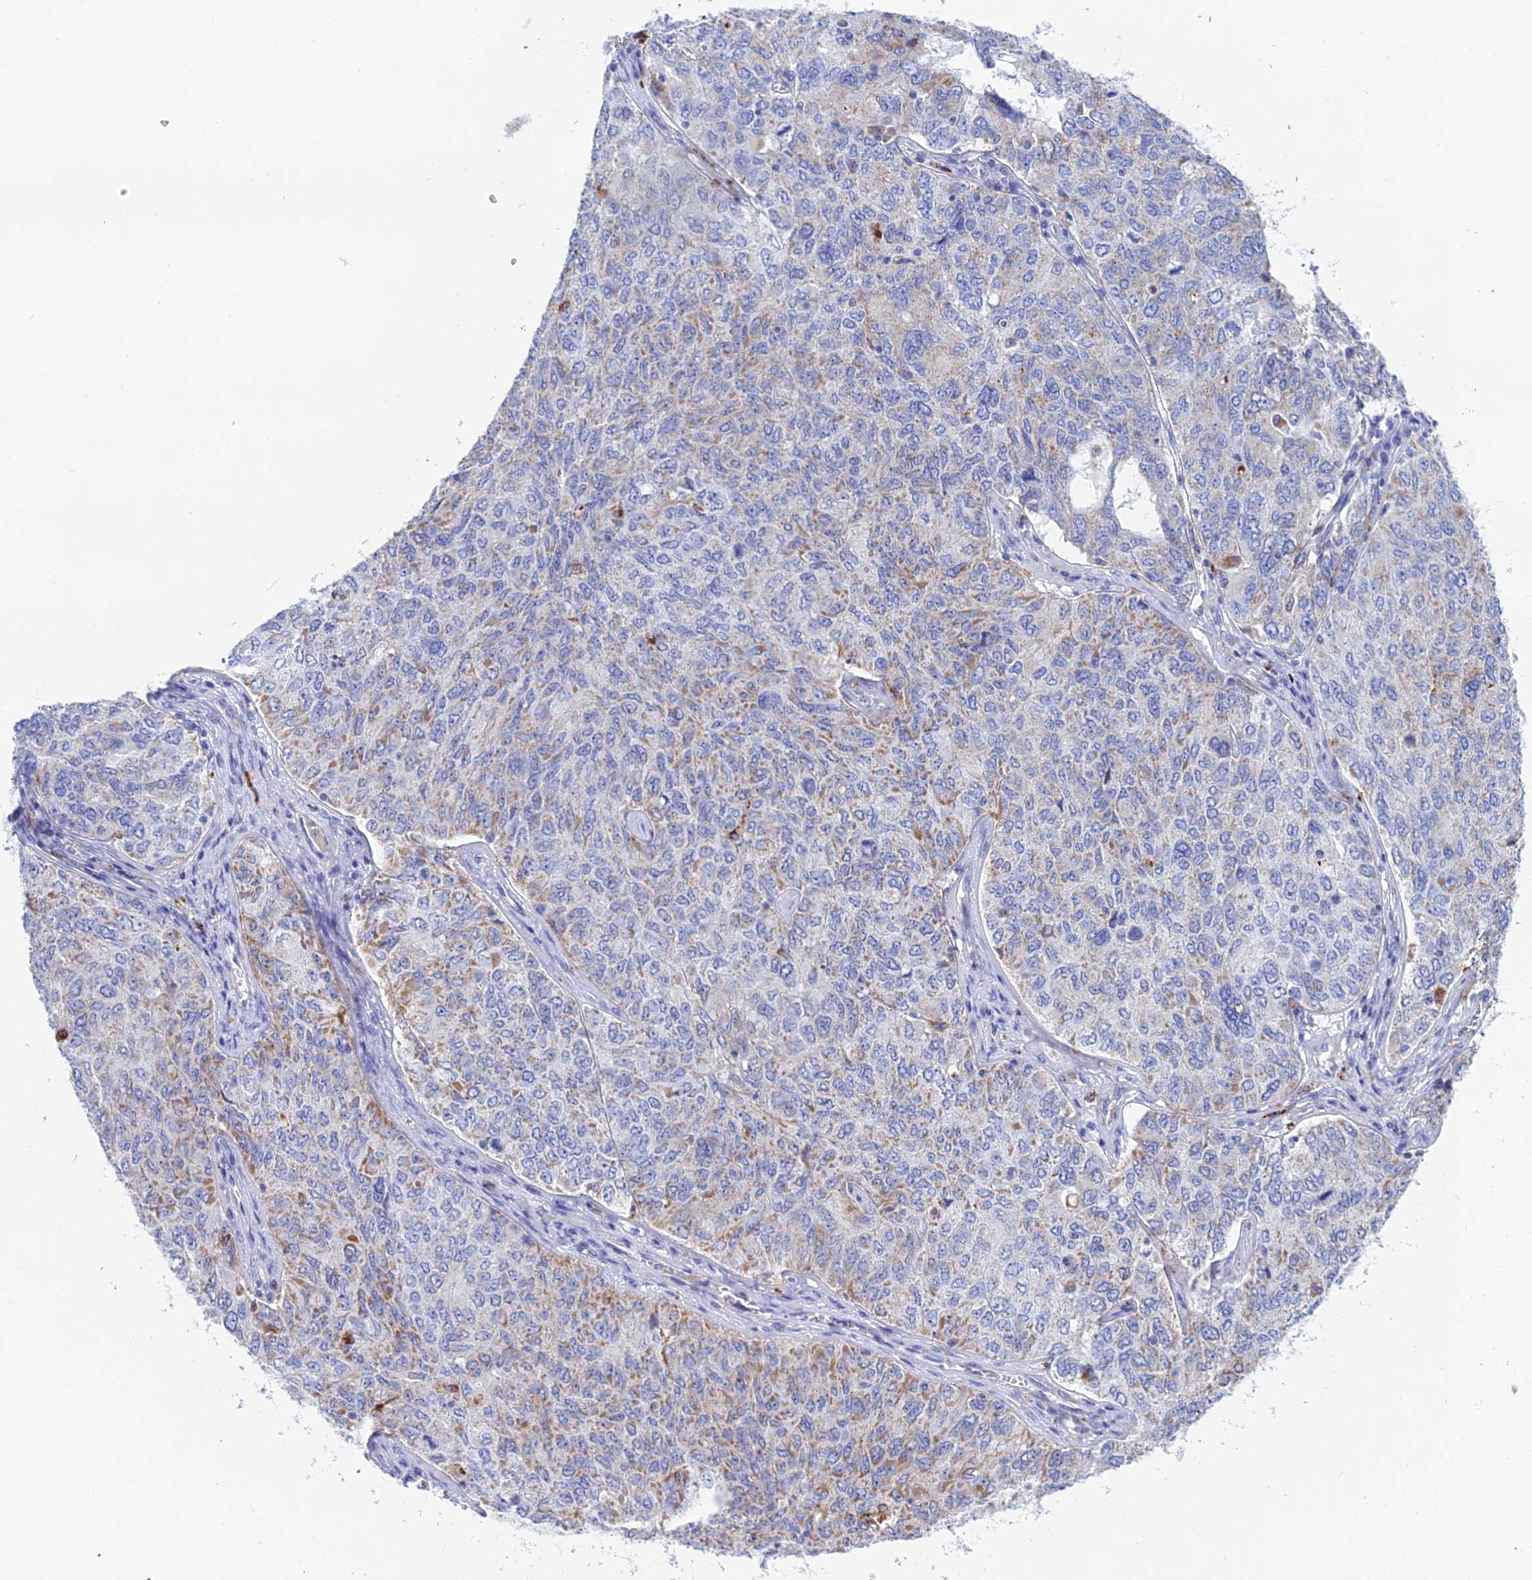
{"staining": {"intensity": "moderate", "quantity": "<25%", "location": "cytoplasmic/membranous"}, "tissue": "ovarian cancer", "cell_type": "Tumor cells", "image_type": "cancer", "snomed": [{"axis": "morphology", "description": "Carcinoma, endometroid"}, {"axis": "topography", "description": "Ovary"}], "caption": "A high-resolution histopathology image shows immunohistochemistry (IHC) staining of ovarian cancer, which displays moderate cytoplasmic/membranous positivity in approximately <25% of tumor cells.", "gene": "CFAP210", "patient": {"sex": "female", "age": 62}}